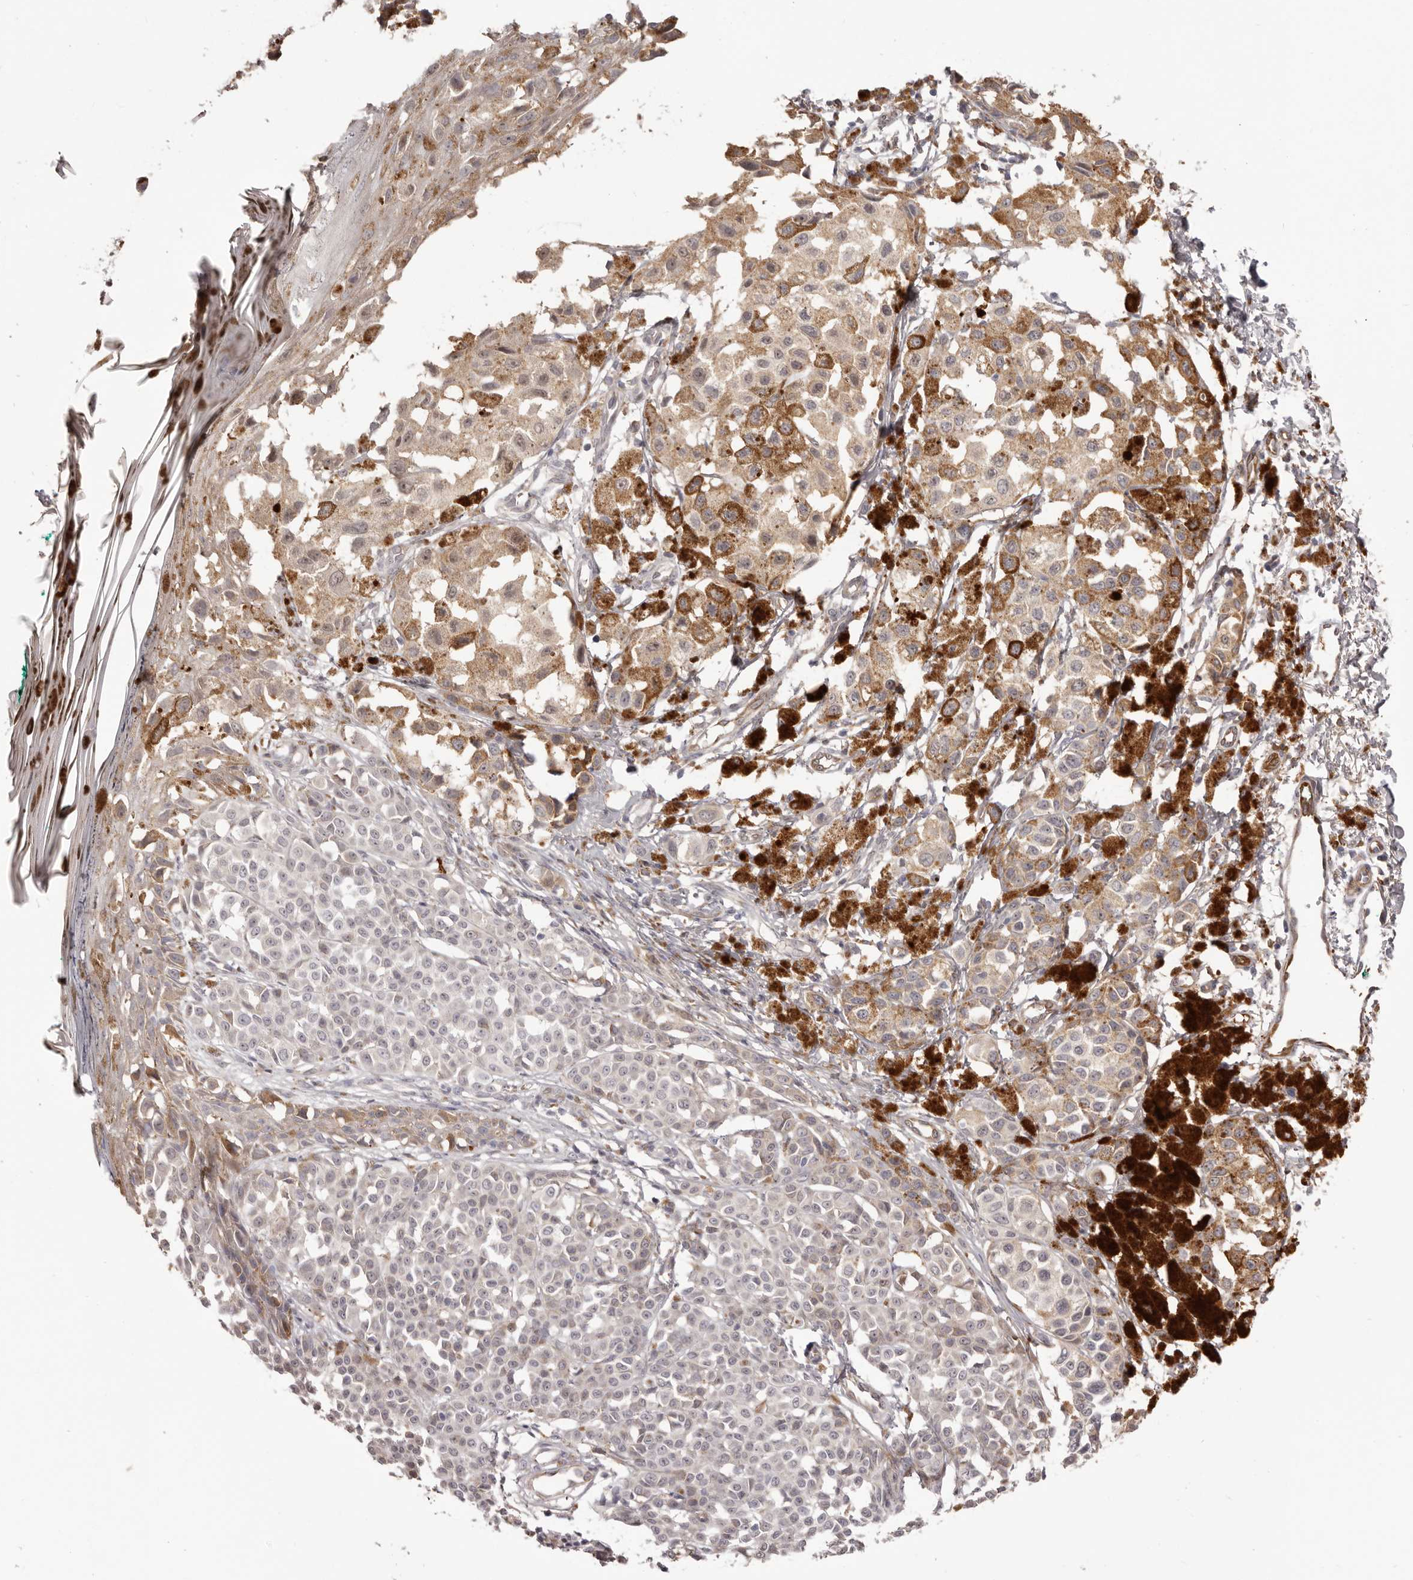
{"staining": {"intensity": "negative", "quantity": "none", "location": "none"}, "tissue": "melanoma", "cell_type": "Tumor cells", "image_type": "cancer", "snomed": [{"axis": "morphology", "description": "Malignant melanoma, NOS"}, {"axis": "topography", "description": "Skin of leg"}], "caption": "An image of human malignant melanoma is negative for staining in tumor cells. (Immunohistochemistry (ihc), brightfield microscopy, high magnification).", "gene": "OTUD3", "patient": {"sex": "female", "age": 72}}